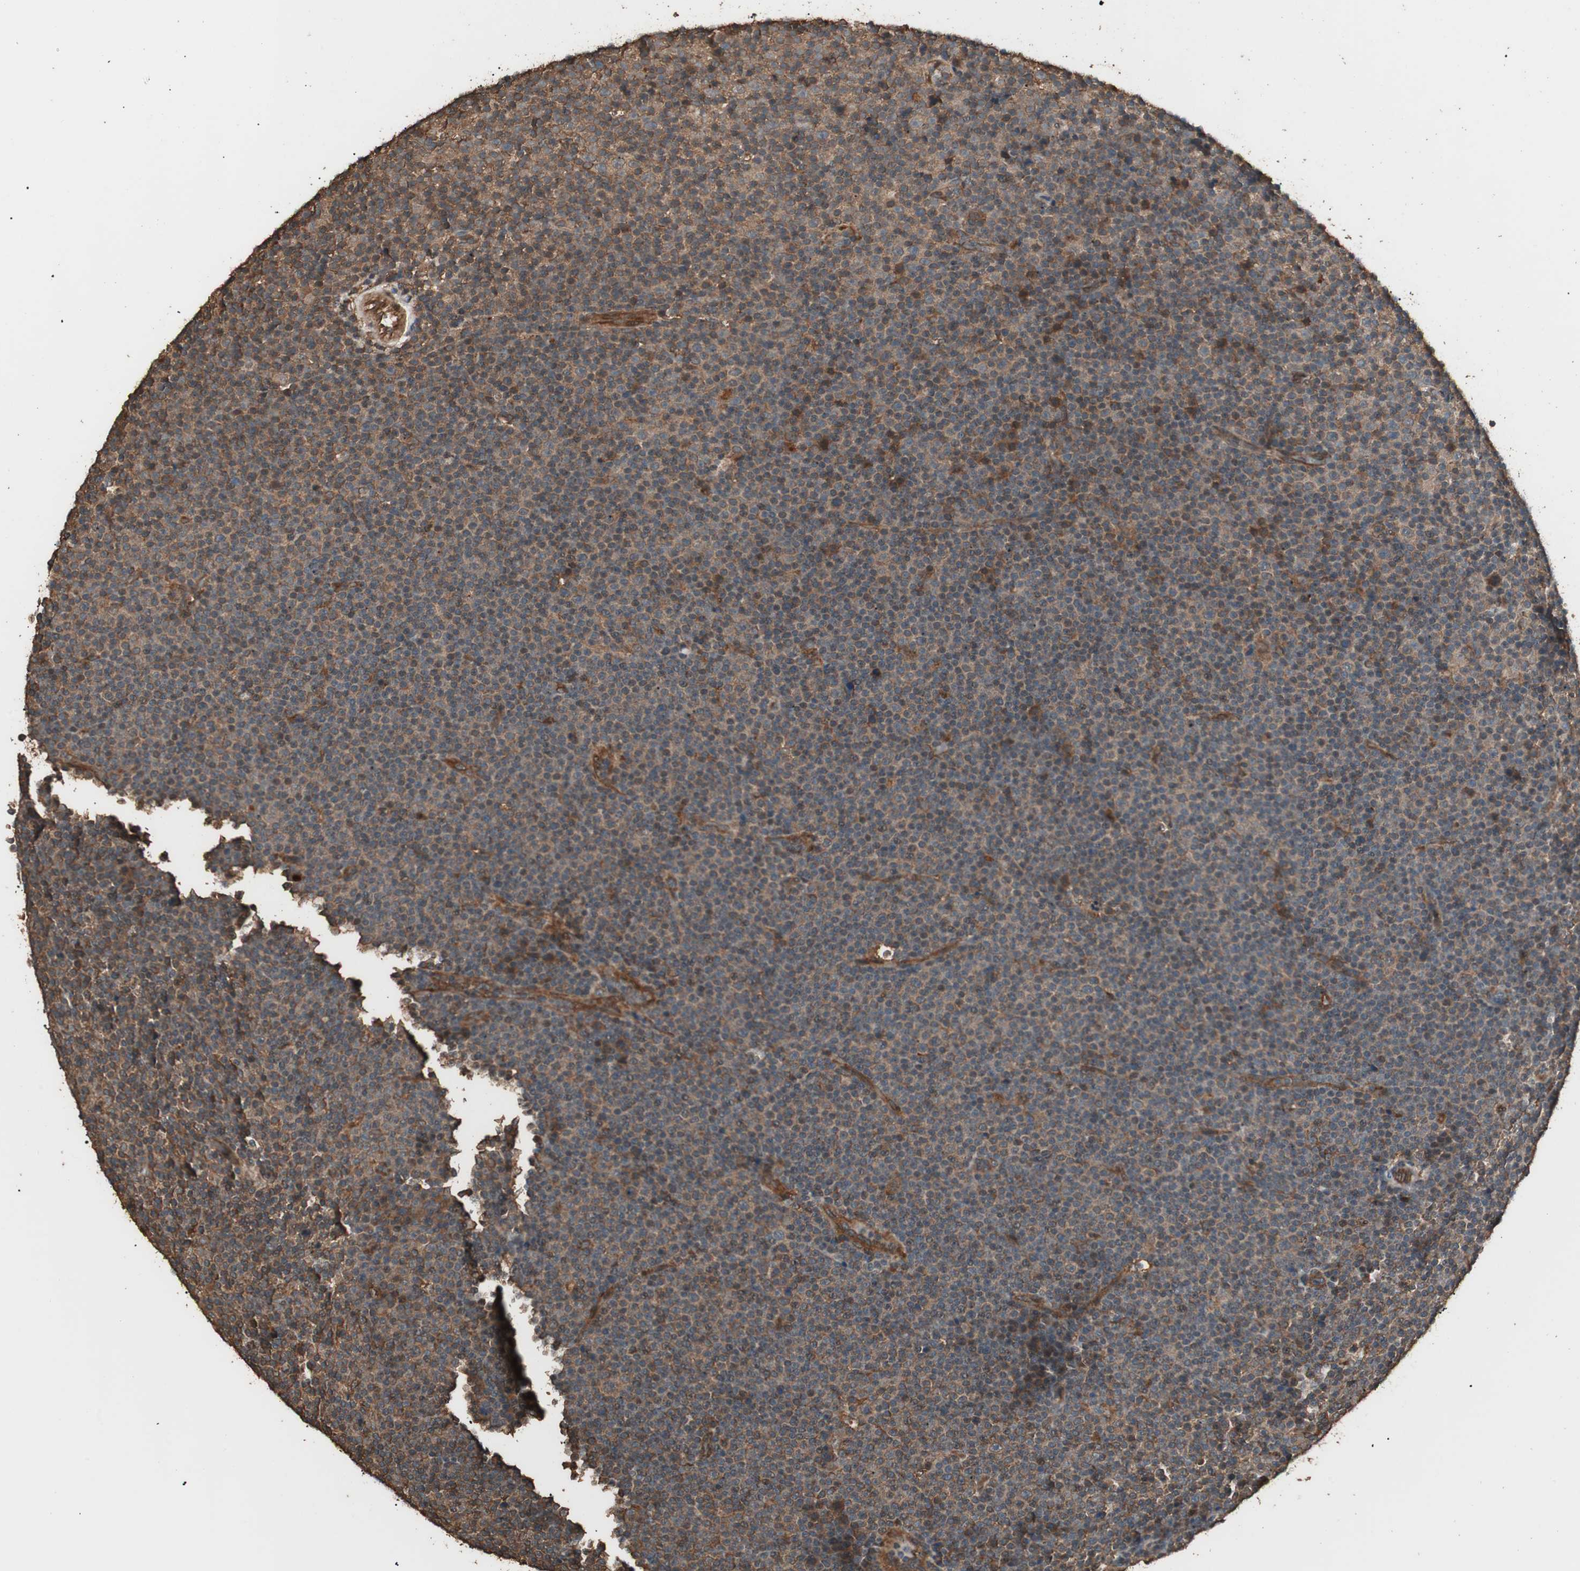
{"staining": {"intensity": "moderate", "quantity": ">75%", "location": "cytoplasmic/membranous"}, "tissue": "lymphoma", "cell_type": "Tumor cells", "image_type": "cancer", "snomed": [{"axis": "morphology", "description": "Malignant lymphoma, non-Hodgkin's type, Low grade"}, {"axis": "topography", "description": "Lymph node"}], "caption": "High-magnification brightfield microscopy of malignant lymphoma, non-Hodgkin's type (low-grade) stained with DAB (3,3'-diaminobenzidine) (brown) and counterstained with hematoxylin (blue). tumor cells exhibit moderate cytoplasmic/membranous positivity is appreciated in approximately>75% of cells.", "gene": "CCN4", "patient": {"sex": "female", "age": 67}}